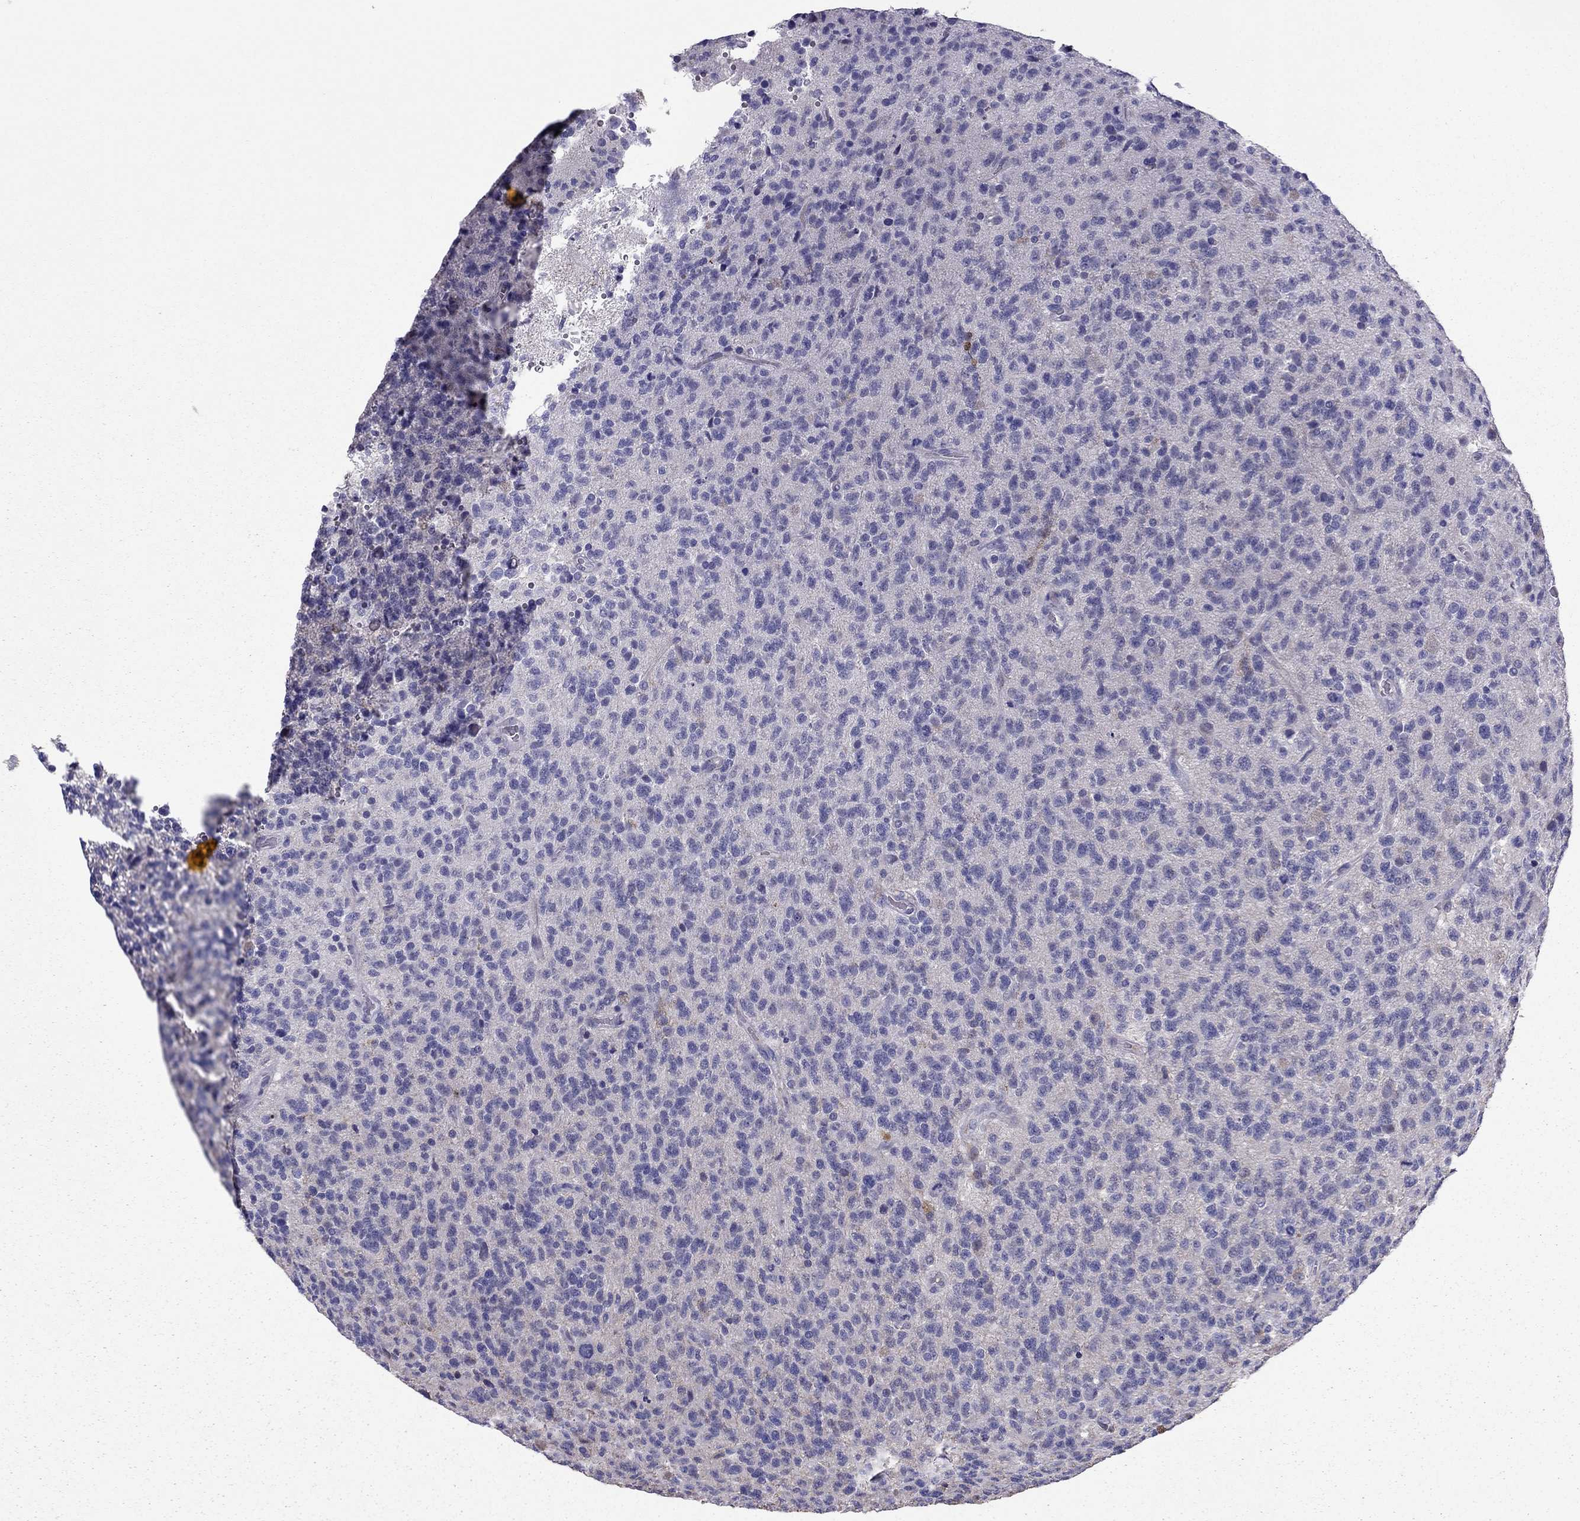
{"staining": {"intensity": "negative", "quantity": "none", "location": "none"}, "tissue": "glioma", "cell_type": "Tumor cells", "image_type": "cancer", "snomed": [{"axis": "morphology", "description": "Glioma, malignant, High grade"}, {"axis": "topography", "description": "Brain"}], "caption": "DAB (3,3'-diaminobenzidine) immunohistochemical staining of human glioma reveals no significant staining in tumor cells. The staining was performed using DAB (3,3'-diaminobenzidine) to visualize the protein expression in brown, while the nuclei were stained in blue with hematoxylin (Magnification: 20x).", "gene": "TBC1D21", "patient": {"sex": "male", "age": 56}}